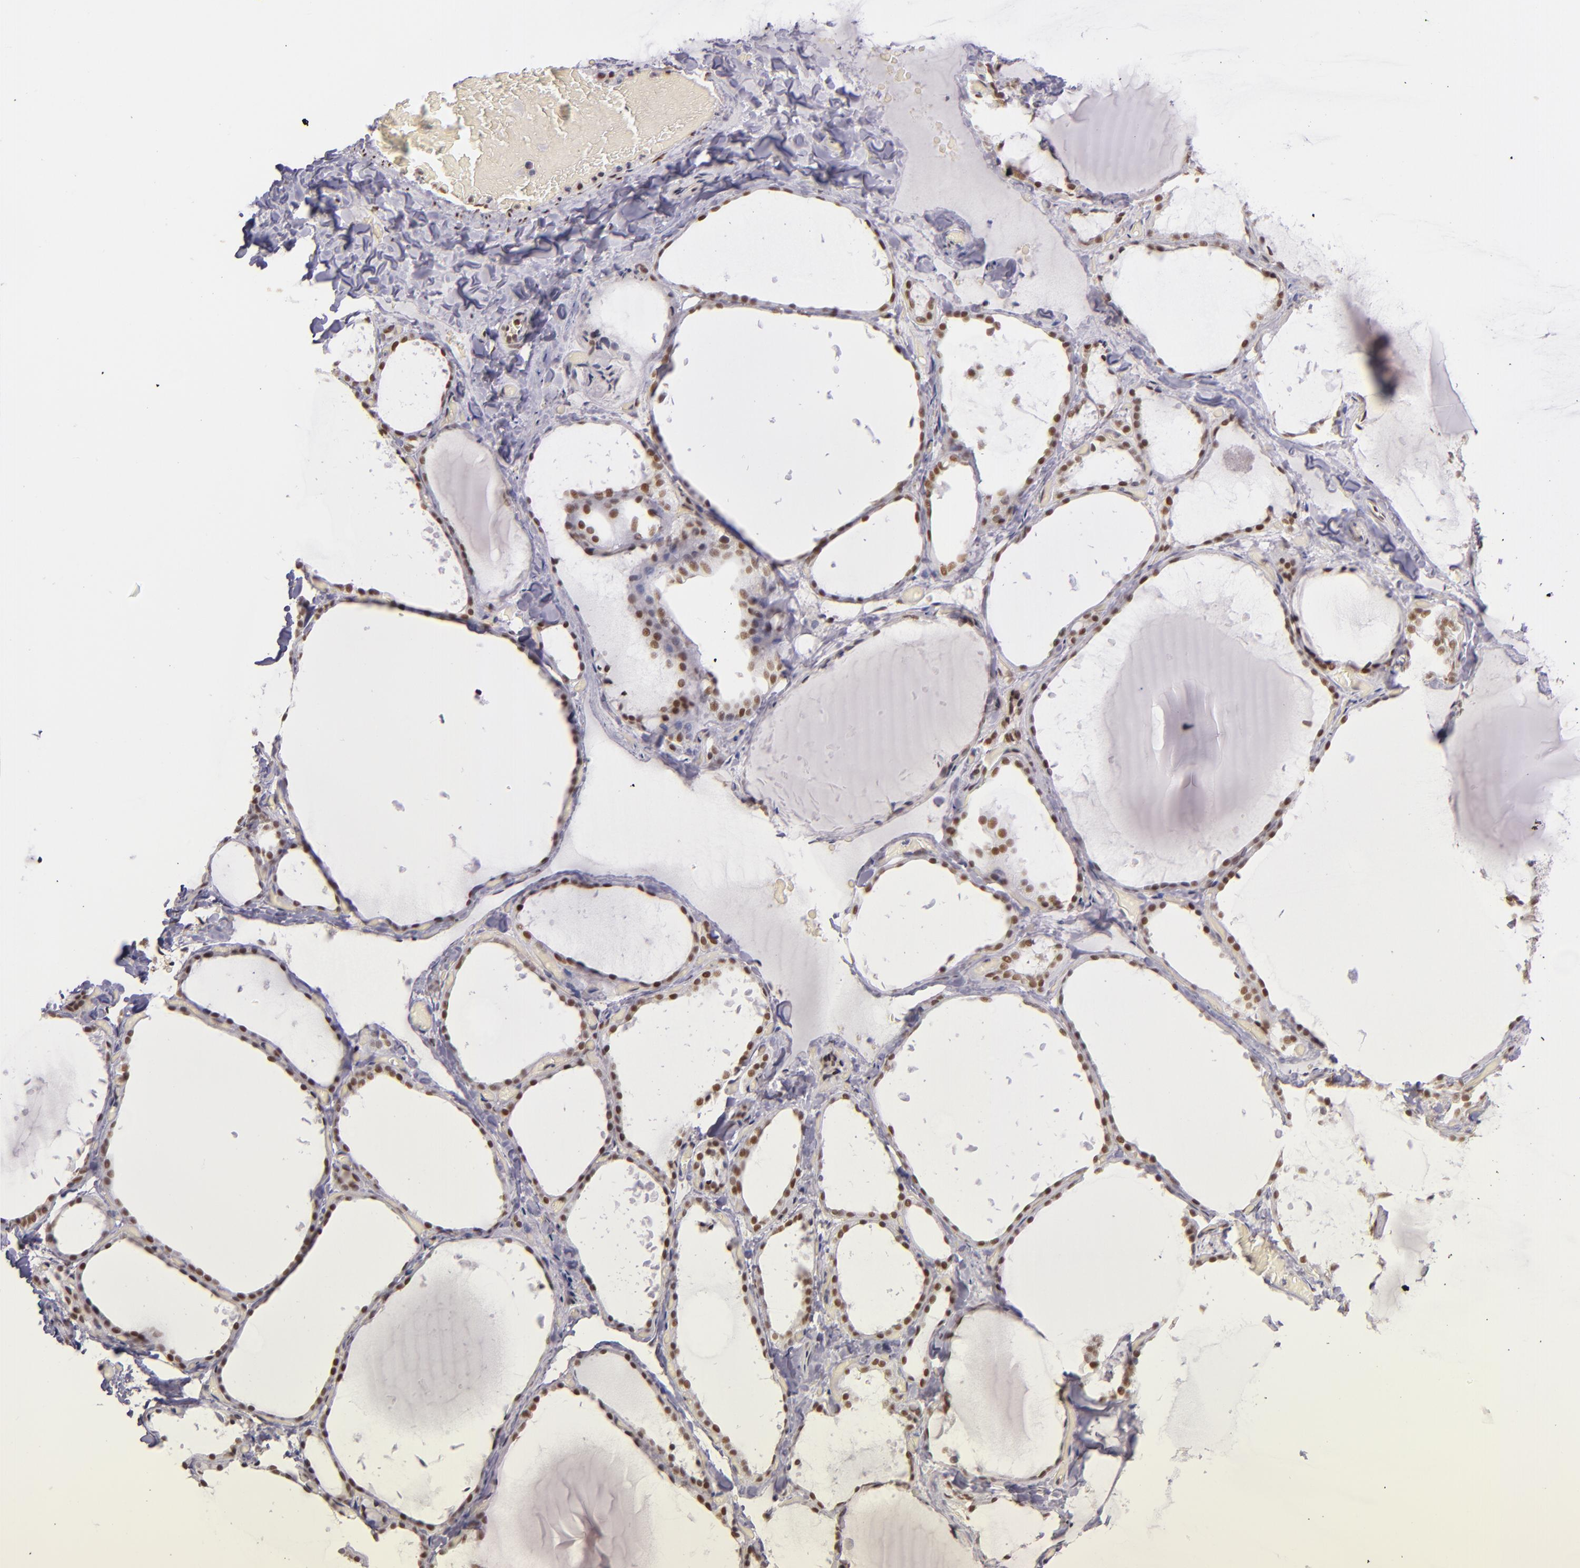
{"staining": {"intensity": "moderate", "quantity": ">75%", "location": "nuclear"}, "tissue": "thyroid gland", "cell_type": "Glandular cells", "image_type": "normal", "snomed": [{"axis": "morphology", "description": "Normal tissue, NOS"}, {"axis": "topography", "description": "Thyroid gland"}], "caption": "Moderate nuclear expression for a protein is identified in approximately >75% of glandular cells of unremarkable thyroid gland using immunohistochemistry.", "gene": "NCOR2", "patient": {"sex": "female", "age": 22}}